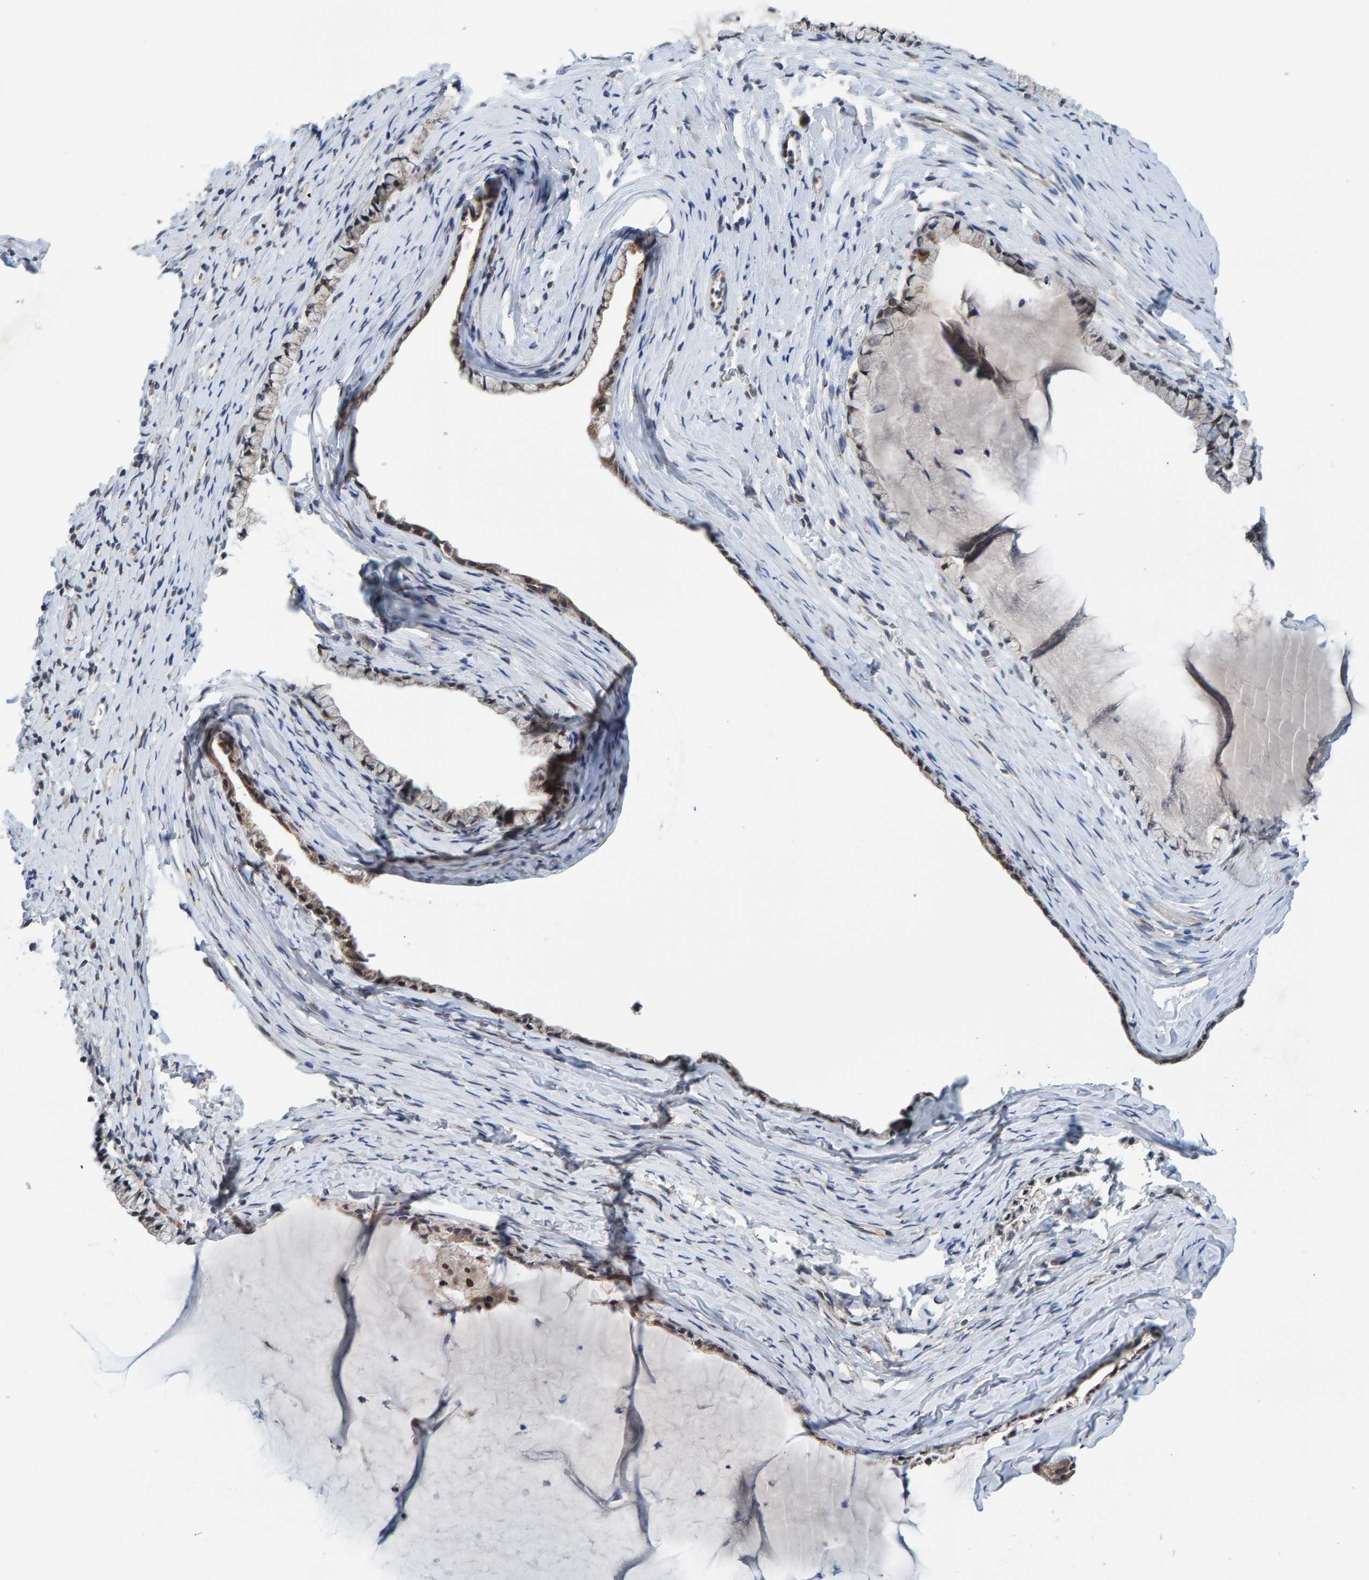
{"staining": {"intensity": "weak", "quantity": ">75%", "location": "cytoplasmic/membranous"}, "tissue": "cervix", "cell_type": "Glandular cells", "image_type": "normal", "snomed": [{"axis": "morphology", "description": "Normal tissue, NOS"}, {"axis": "topography", "description": "Cervix"}], "caption": "This is an image of IHC staining of benign cervix, which shows weak expression in the cytoplasmic/membranous of glandular cells.", "gene": "SCRN2", "patient": {"sex": "female", "age": 72}}